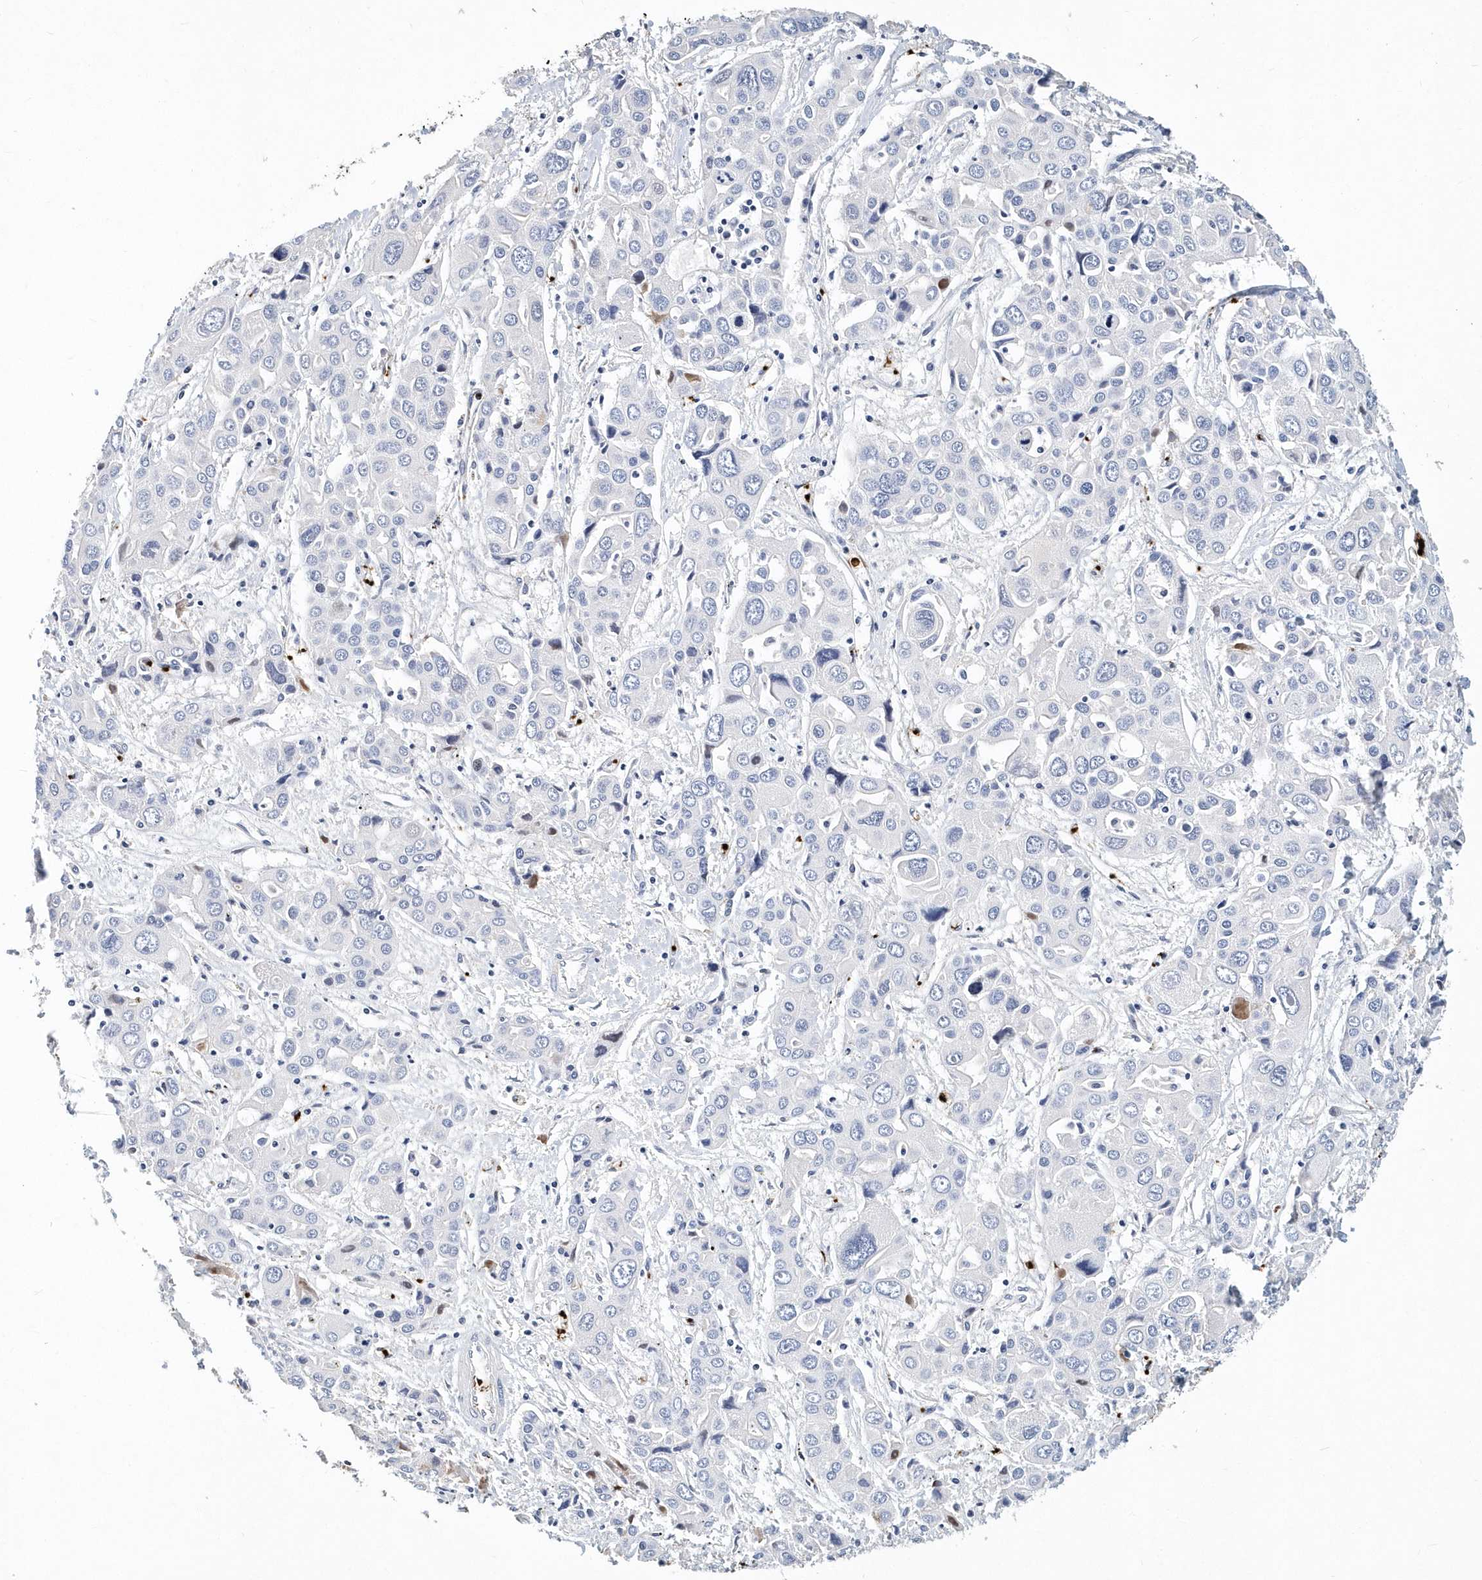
{"staining": {"intensity": "negative", "quantity": "none", "location": "none"}, "tissue": "liver cancer", "cell_type": "Tumor cells", "image_type": "cancer", "snomed": [{"axis": "morphology", "description": "Cholangiocarcinoma"}, {"axis": "topography", "description": "Liver"}], "caption": "Protein analysis of liver cancer exhibits no significant staining in tumor cells. (Brightfield microscopy of DAB immunohistochemistry at high magnification).", "gene": "ITGA2B", "patient": {"sex": "male", "age": 67}}